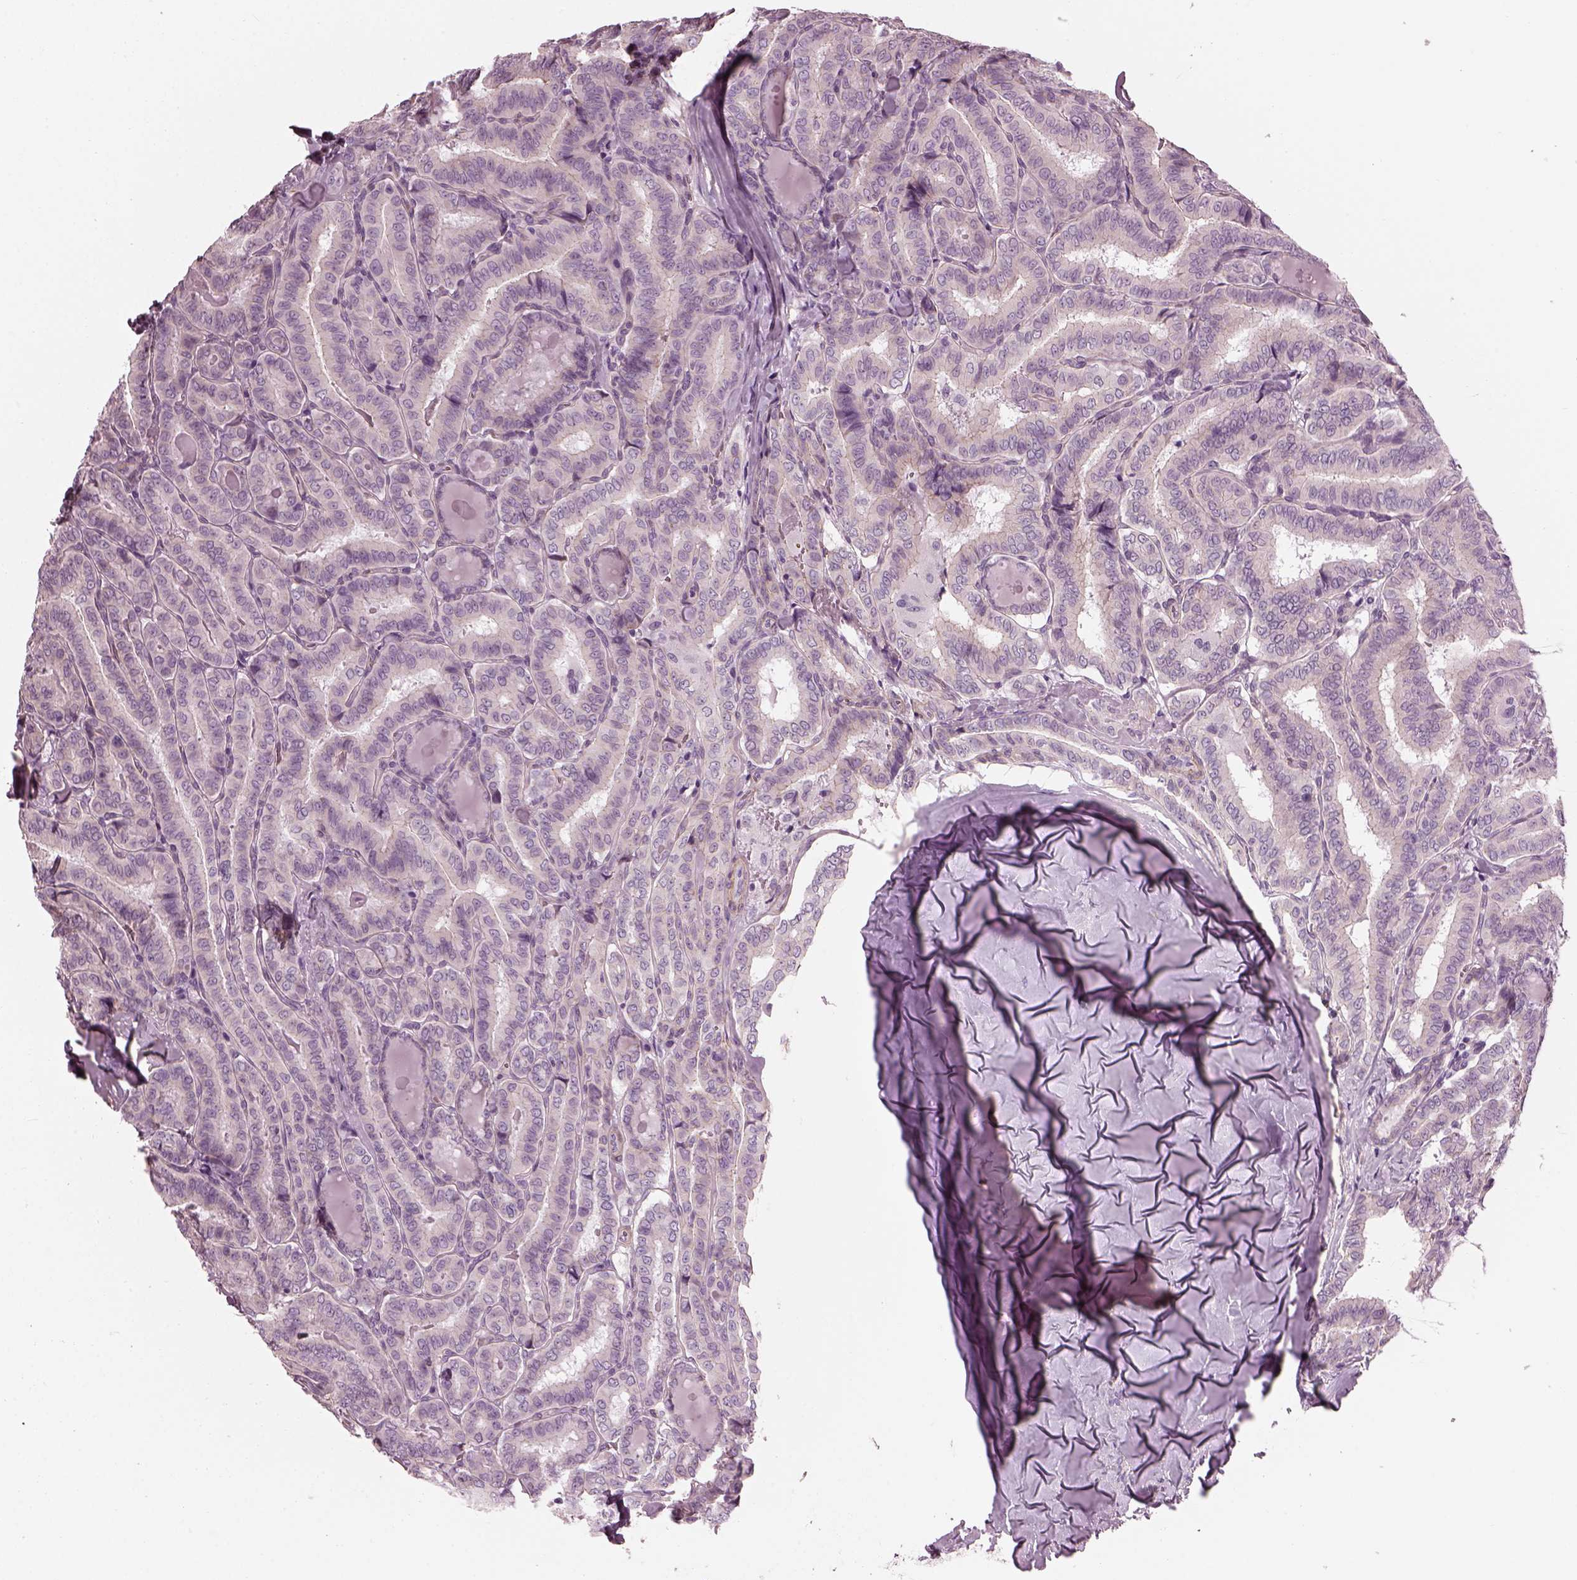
{"staining": {"intensity": "negative", "quantity": "none", "location": "none"}, "tissue": "thyroid cancer", "cell_type": "Tumor cells", "image_type": "cancer", "snomed": [{"axis": "morphology", "description": "Papillary adenocarcinoma, NOS"}, {"axis": "morphology", "description": "Papillary adenoma metastatic"}, {"axis": "topography", "description": "Thyroid gland"}], "caption": "This is an IHC histopathology image of human thyroid cancer. There is no staining in tumor cells.", "gene": "BFSP1", "patient": {"sex": "female", "age": 50}}